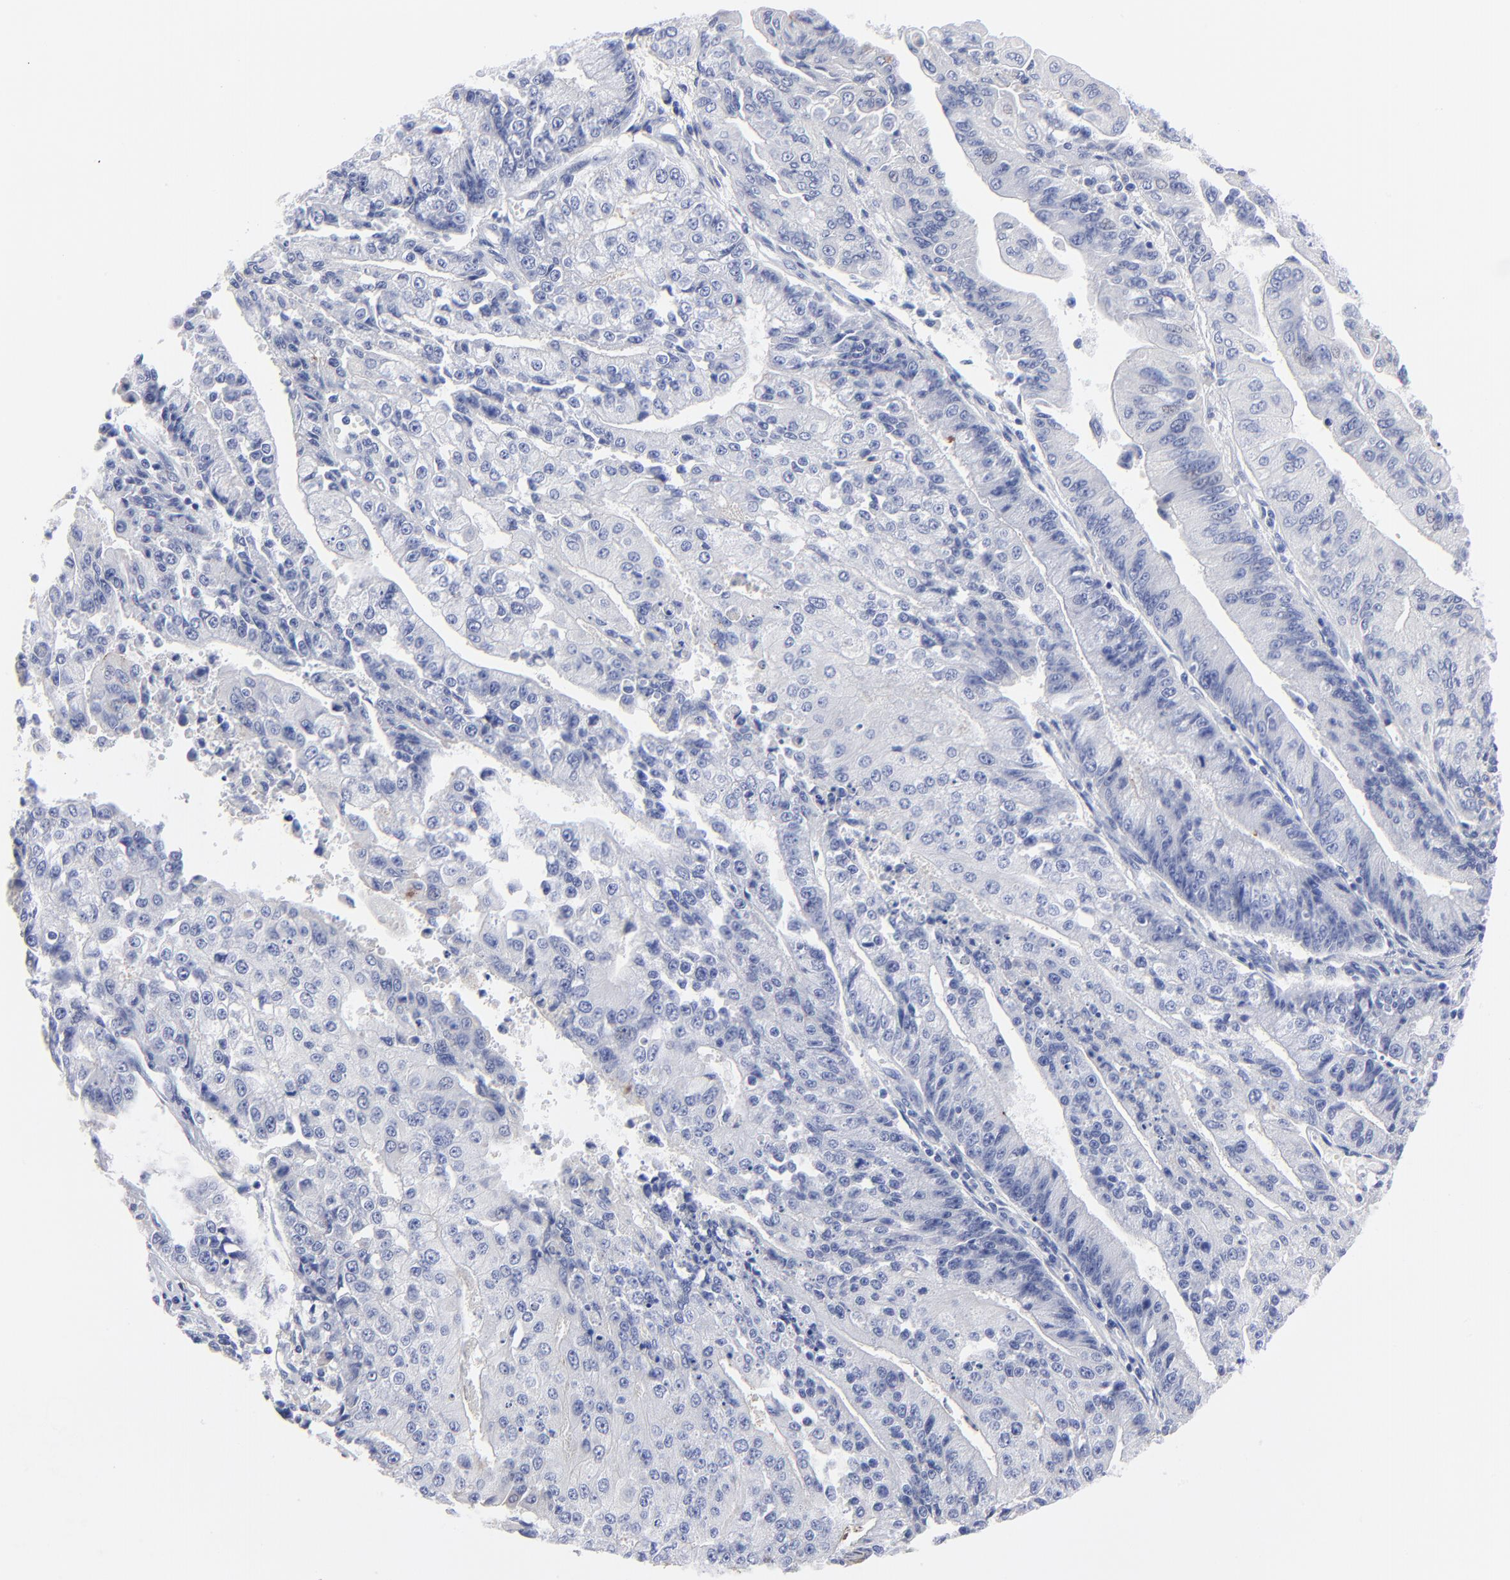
{"staining": {"intensity": "negative", "quantity": "none", "location": "none"}, "tissue": "endometrial cancer", "cell_type": "Tumor cells", "image_type": "cancer", "snomed": [{"axis": "morphology", "description": "Adenocarcinoma, NOS"}, {"axis": "topography", "description": "Endometrium"}], "caption": "There is no significant staining in tumor cells of endometrial adenocarcinoma.", "gene": "FBLN2", "patient": {"sex": "female", "age": 75}}